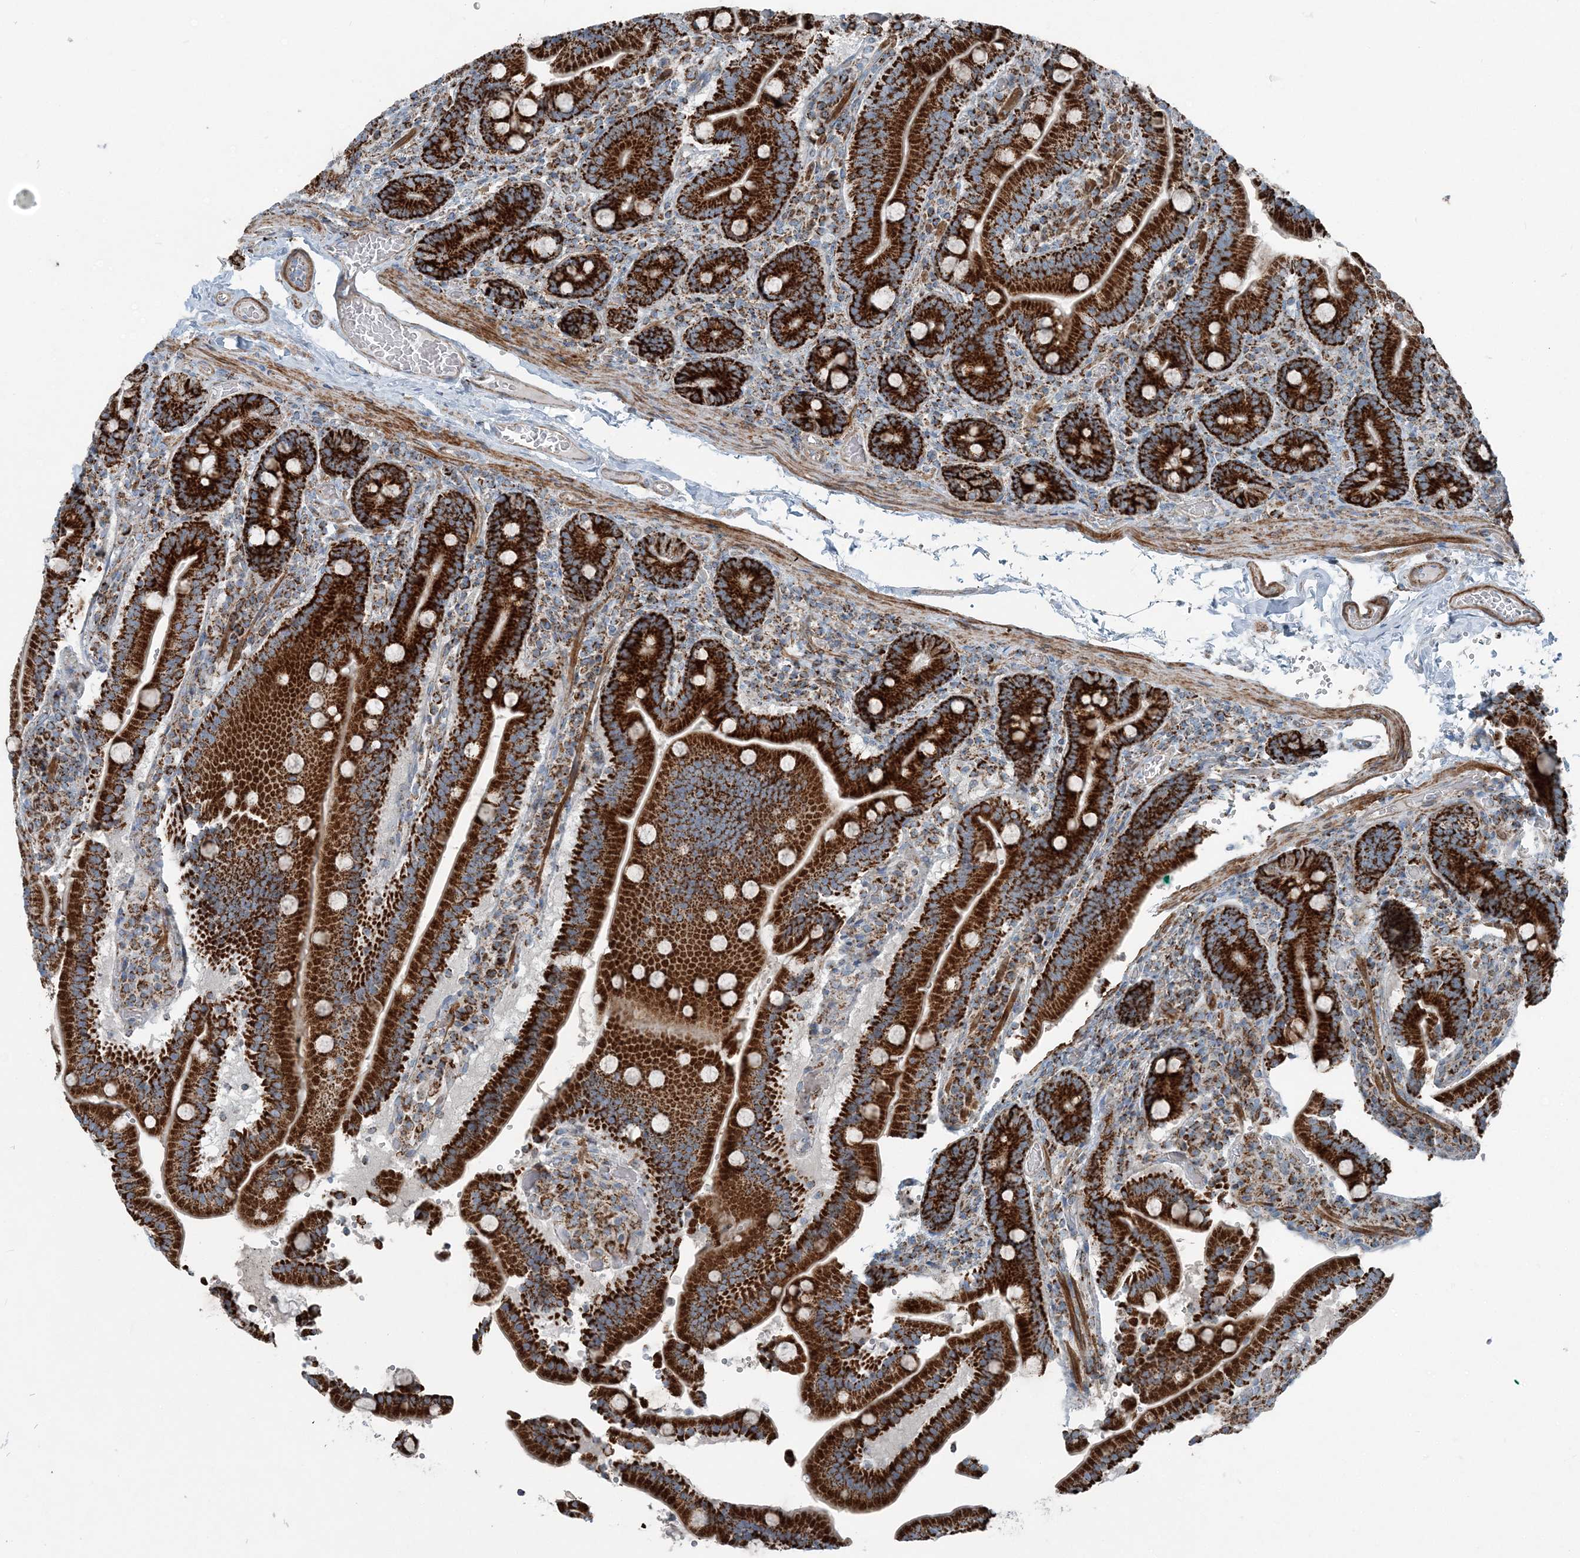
{"staining": {"intensity": "strong", "quantity": "25%-75%", "location": "cytoplasmic/membranous"}, "tissue": "duodenum", "cell_type": "Glandular cells", "image_type": "normal", "snomed": [{"axis": "morphology", "description": "Normal tissue, NOS"}, {"axis": "topography", "description": "Duodenum"}], "caption": "Duodenum stained for a protein (brown) reveals strong cytoplasmic/membranous positive staining in about 25%-75% of glandular cells.", "gene": "INTU", "patient": {"sex": "female", "age": 62}}